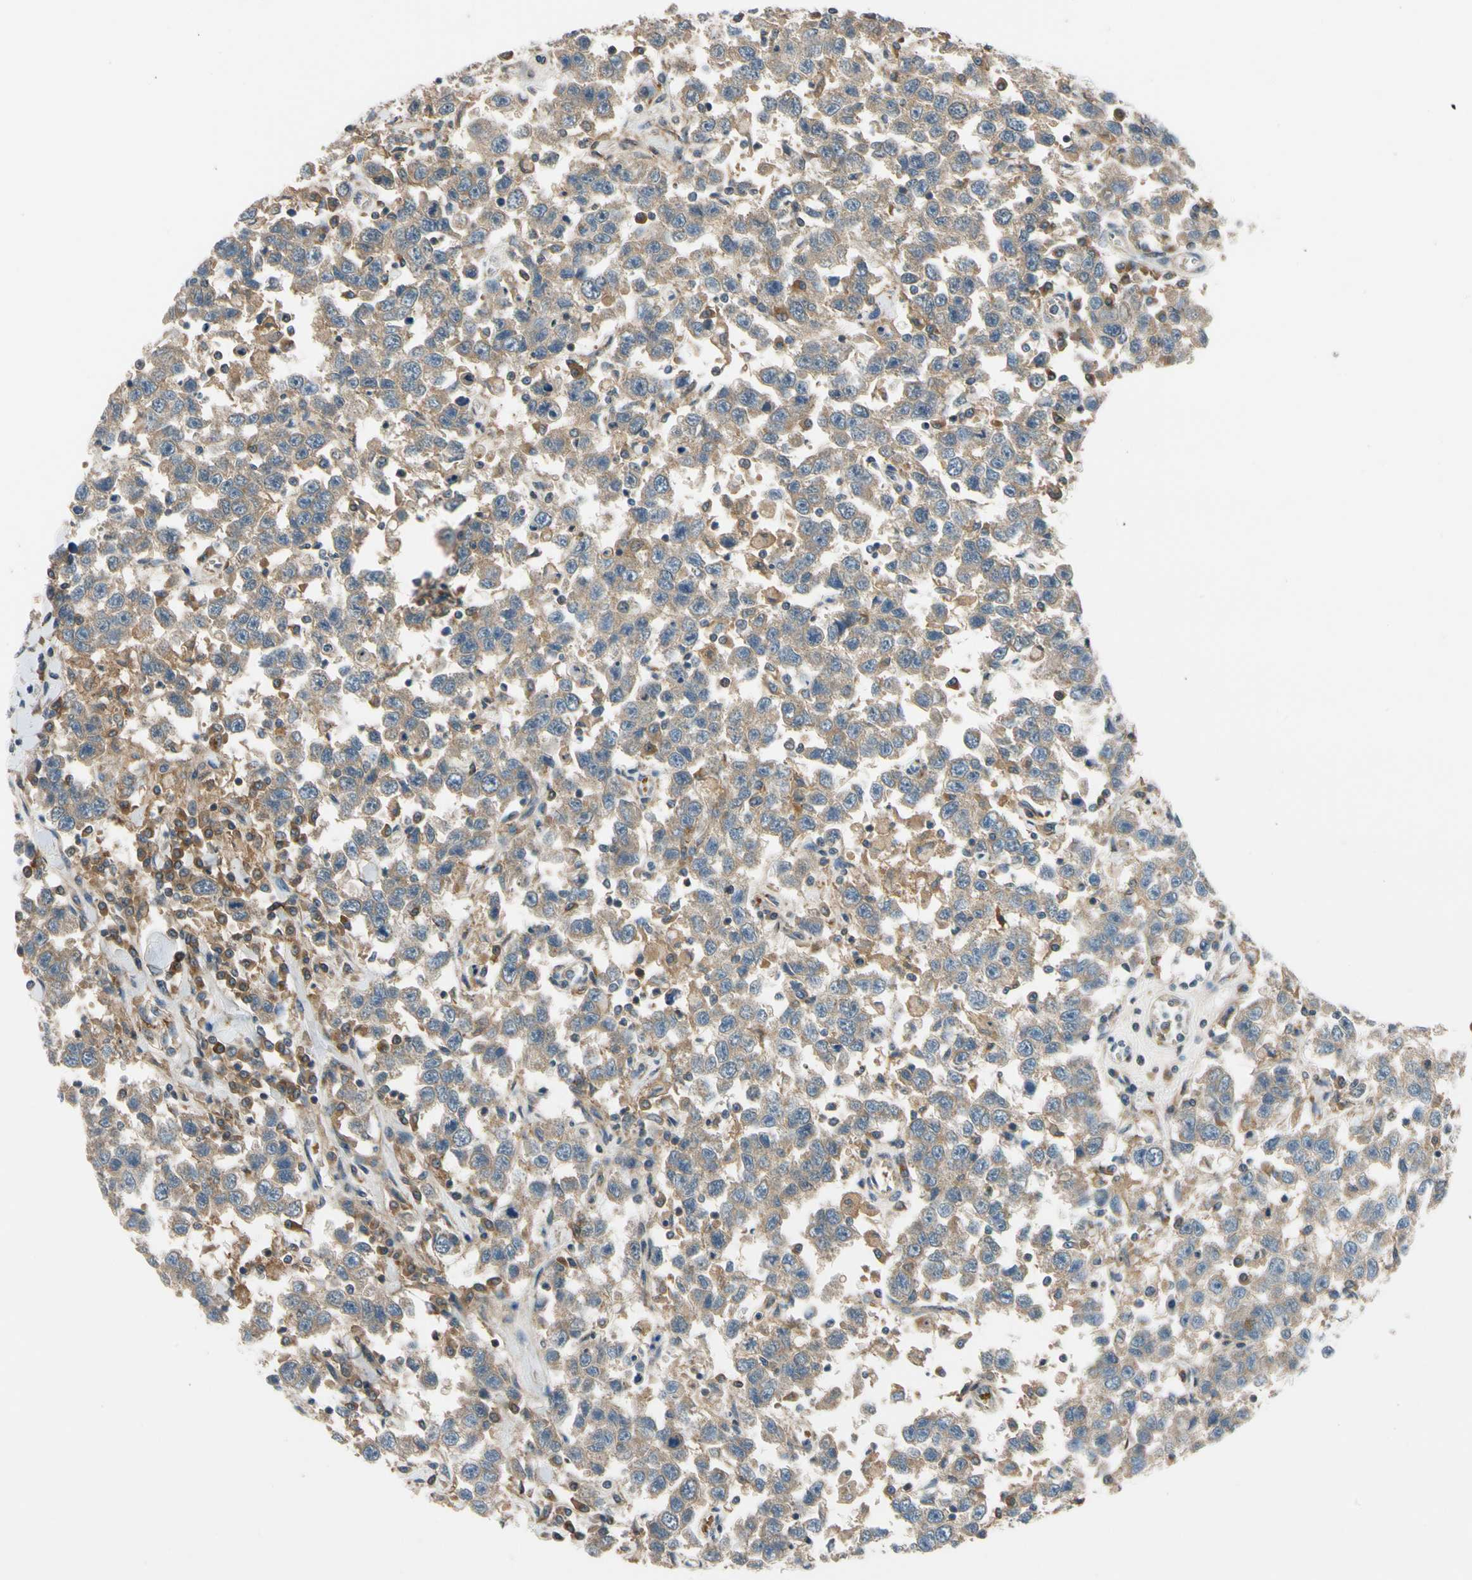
{"staining": {"intensity": "weak", "quantity": ">75%", "location": "cytoplasmic/membranous"}, "tissue": "testis cancer", "cell_type": "Tumor cells", "image_type": "cancer", "snomed": [{"axis": "morphology", "description": "Seminoma, NOS"}, {"axis": "topography", "description": "Testis"}], "caption": "Seminoma (testis) stained for a protein displays weak cytoplasmic/membranous positivity in tumor cells.", "gene": "MST1R", "patient": {"sex": "male", "age": 41}}